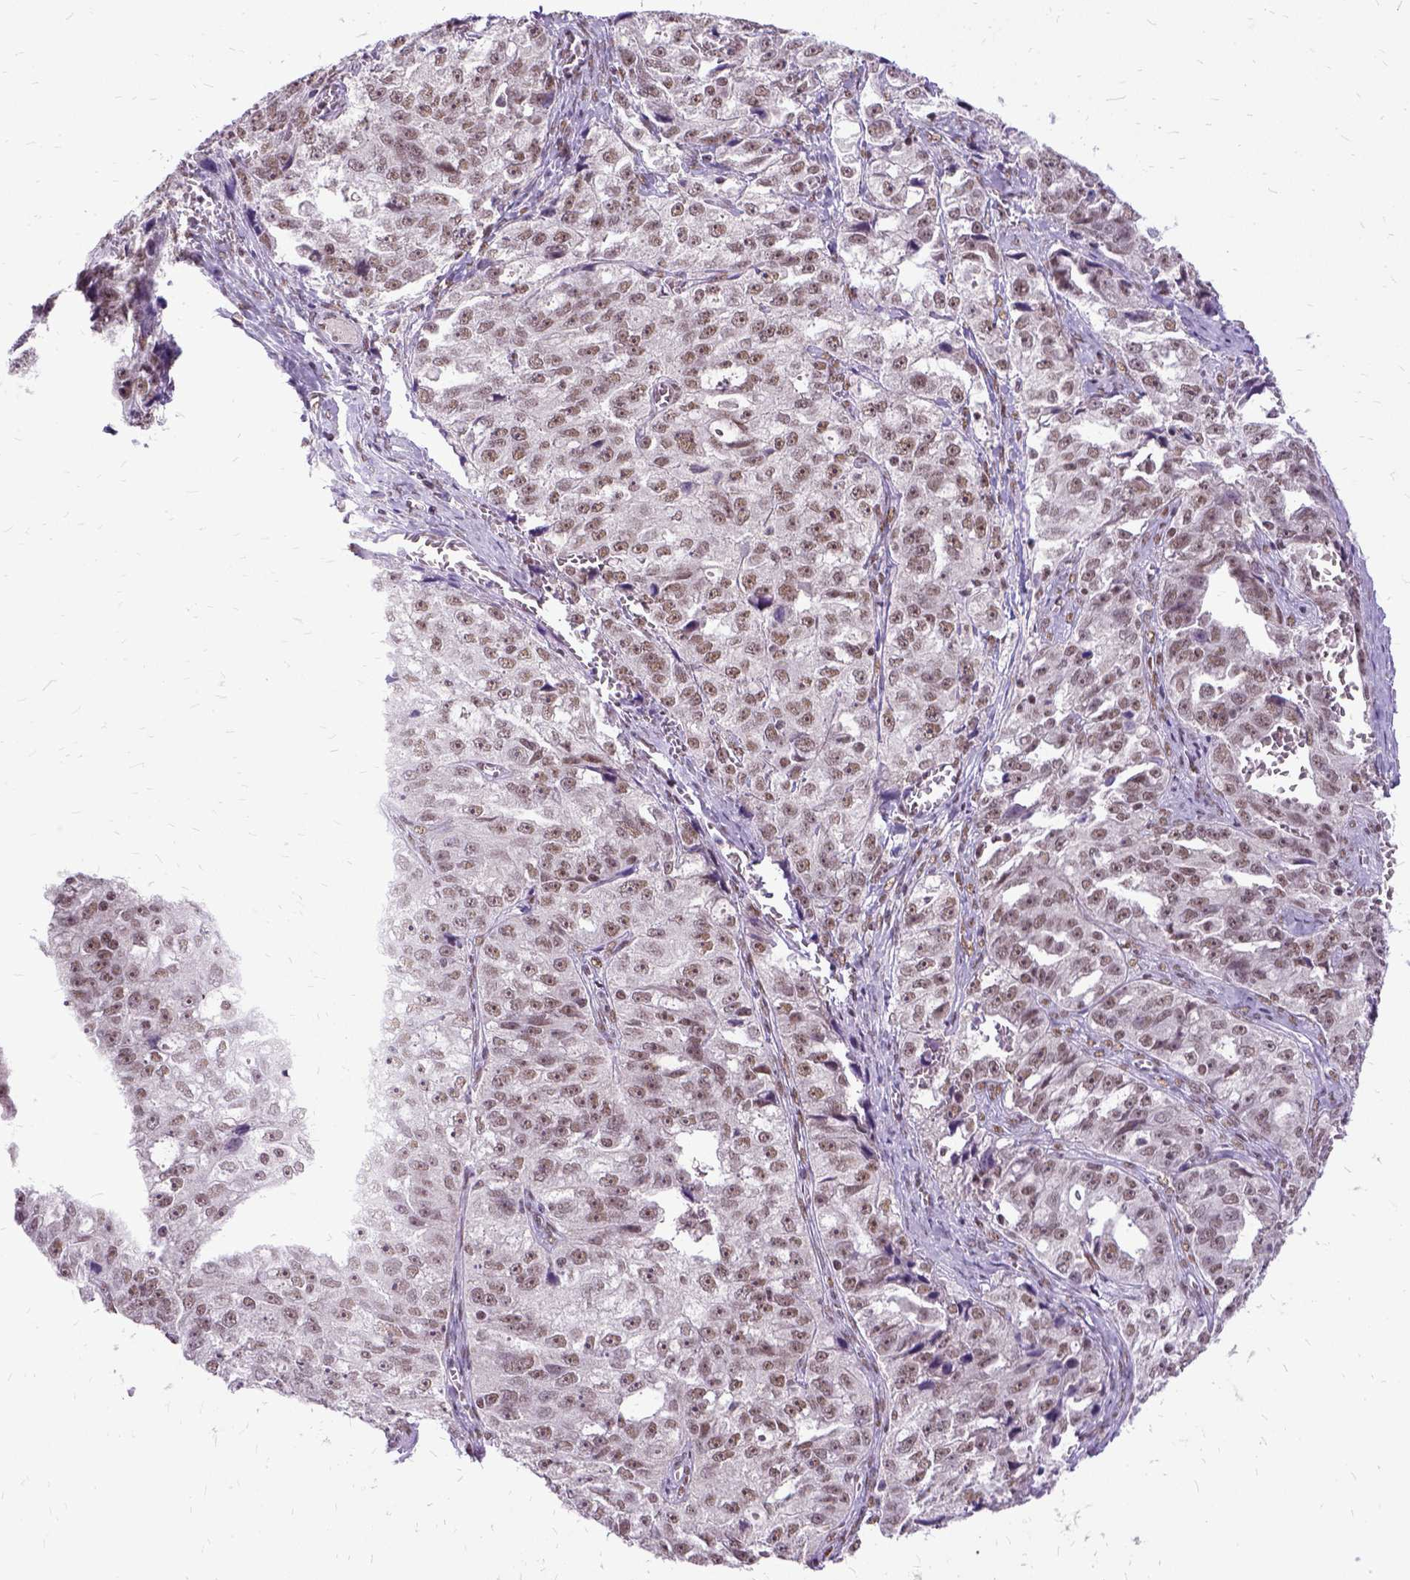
{"staining": {"intensity": "moderate", "quantity": "<25%", "location": "nuclear"}, "tissue": "ovarian cancer", "cell_type": "Tumor cells", "image_type": "cancer", "snomed": [{"axis": "morphology", "description": "Cystadenocarcinoma, serous, NOS"}, {"axis": "topography", "description": "Ovary"}], "caption": "Protein positivity by immunohistochemistry (IHC) exhibits moderate nuclear expression in approximately <25% of tumor cells in ovarian cancer (serous cystadenocarcinoma).", "gene": "SETD1A", "patient": {"sex": "female", "age": 51}}